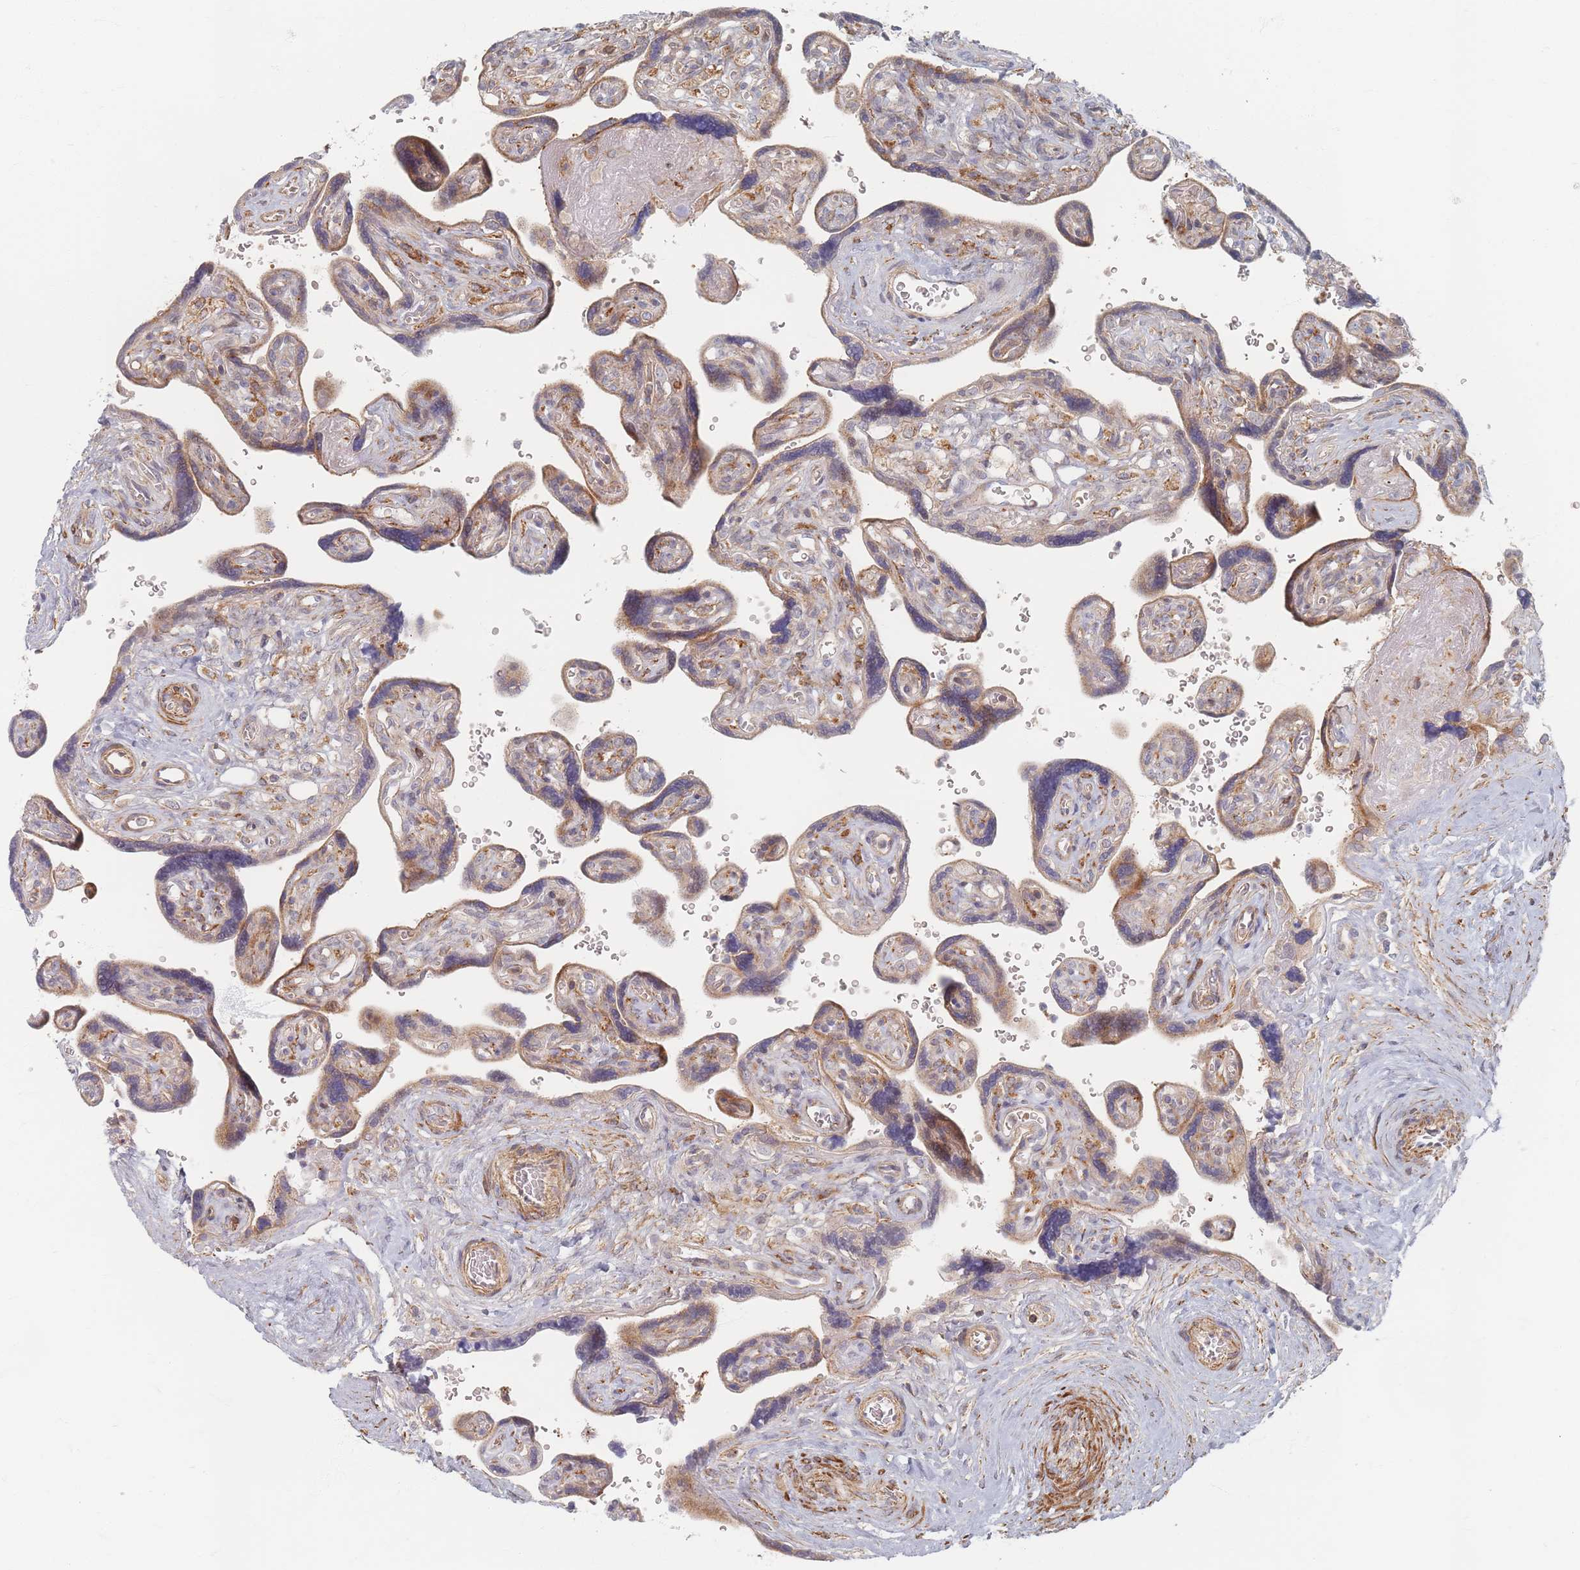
{"staining": {"intensity": "weak", "quantity": "25%-75%", "location": "cytoplasmic/membranous"}, "tissue": "placenta", "cell_type": "Trophoblastic cells", "image_type": "normal", "snomed": [{"axis": "morphology", "description": "Normal tissue, NOS"}, {"axis": "topography", "description": "Placenta"}], "caption": "IHC staining of normal placenta, which exhibits low levels of weak cytoplasmic/membranous positivity in about 25%-75% of trophoblastic cells indicating weak cytoplasmic/membranous protein expression. The staining was performed using DAB (3,3'-diaminobenzidine) (brown) for protein detection and nuclei were counterstained in hematoxylin (blue).", "gene": "ZKSCAN7", "patient": {"sex": "female", "age": 39}}